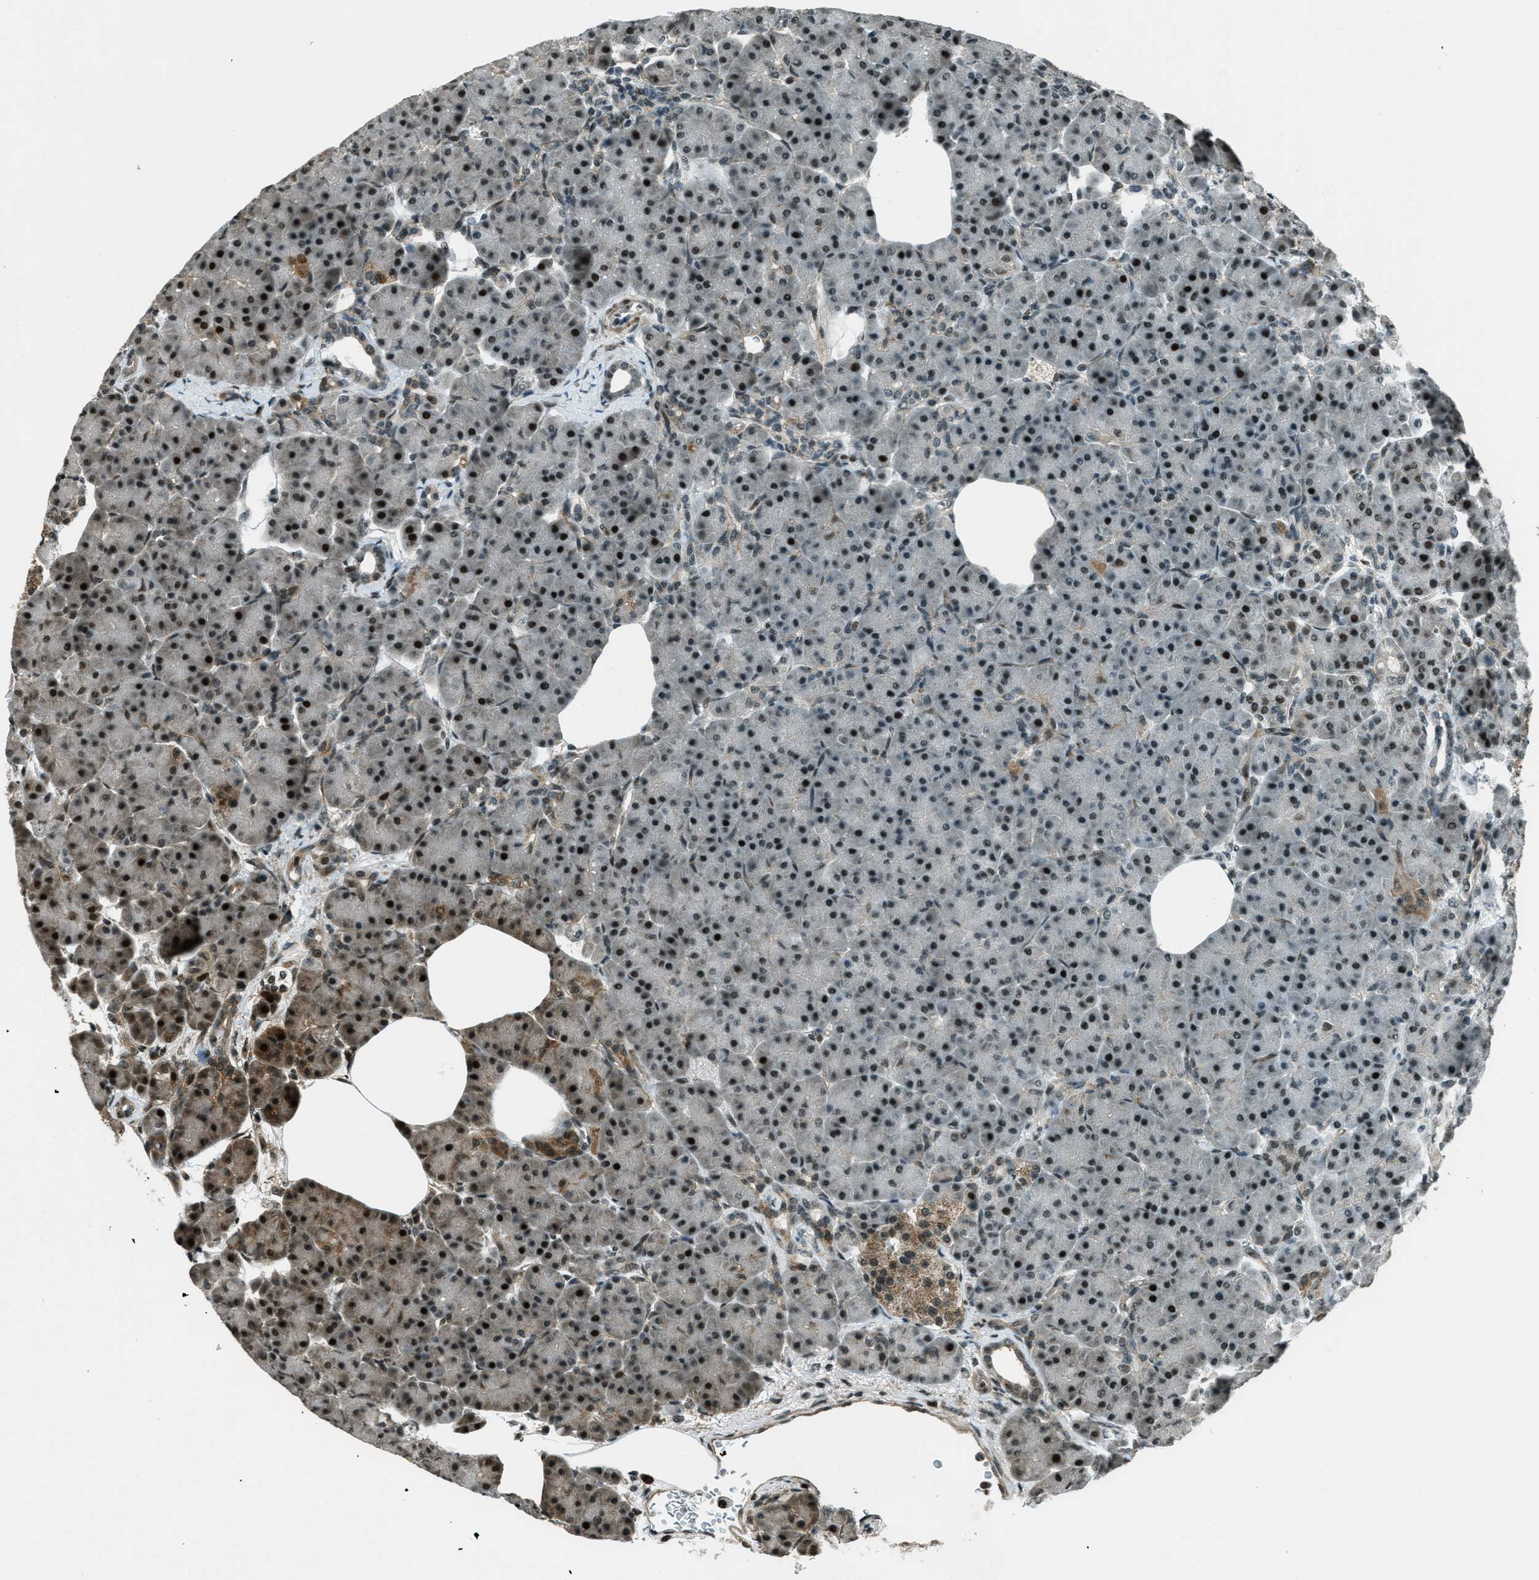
{"staining": {"intensity": "strong", "quantity": "<25%", "location": "cytoplasmic/membranous,nuclear"}, "tissue": "pancreas", "cell_type": "Exocrine glandular cells", "image_type": "normal", "snomed": [{"axis": "morphology", "description": "Normal tissue, NOS"}, {"axis": "topography", "description": "Pancreas"}], "caption": "DAB (3,3'-diaminobenzidine) immunohistochemical staining of benign human pancreas shows strong cytoplasmic/membranous,nuclear protein positivity in about <25% of exocrine glandular cells.", "gene": "TARDBP", "patient": {"sex": "female", "age": 70}}